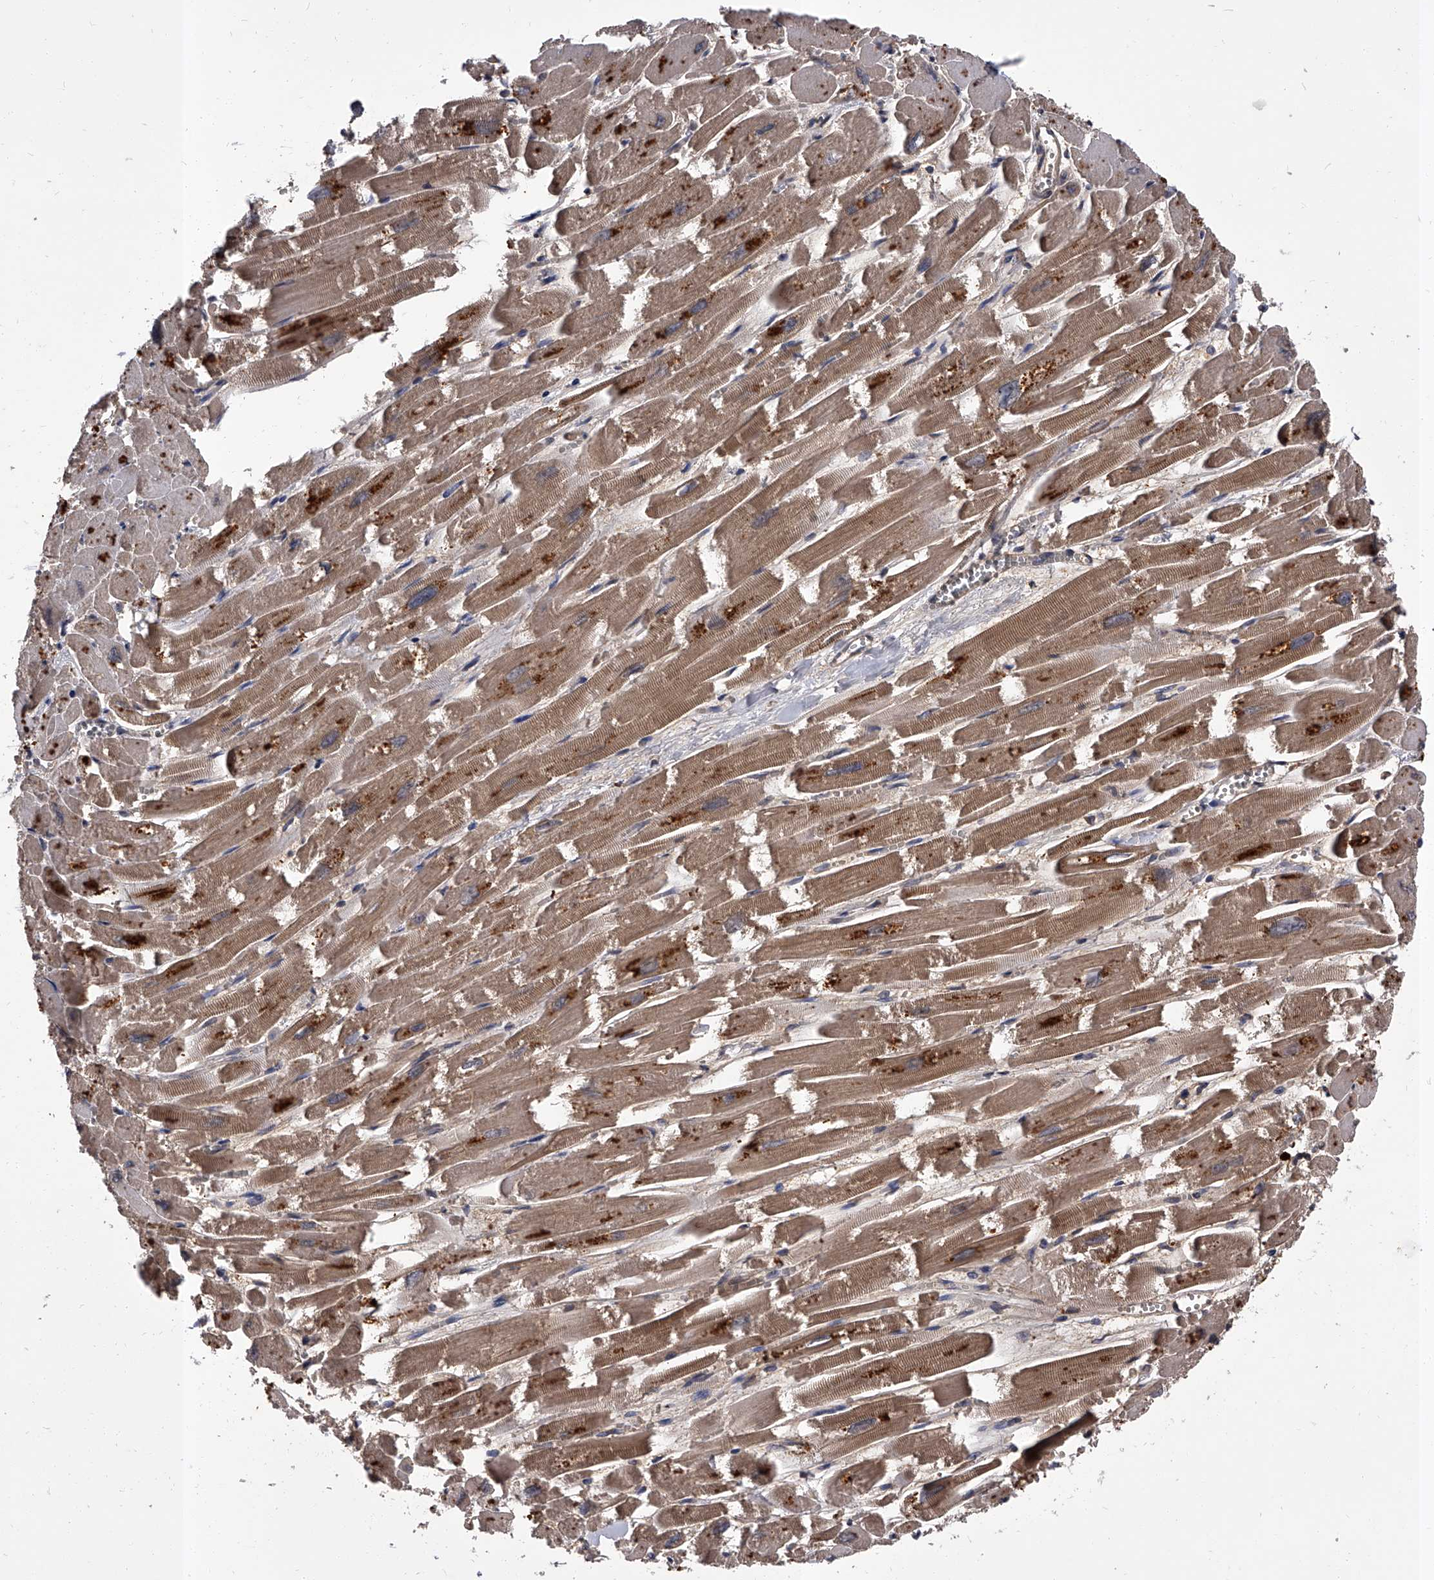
{"staining": {"intensity": "moderate", "quantity": ">75%", "location": "cytoplasmic/membranous"}, "tissue": "heart muscle", "cell_type": "Cardiomyocytes", "image_type": "normal", "snomed": [{"axis": "morphology", "description": "Normal tissue, NOS"}, {"axis": "topography", "description": "Heart"}], "caption": "A photomicrograph showing moderate cytoplasmic/membranous expression in approximately >75% of cardiomyocytes in normal heart muscle, as visualized by brown immunohistochemical staining.", "gene": "SLC18B1", "patient": {"sex": "male", "age": 54}}